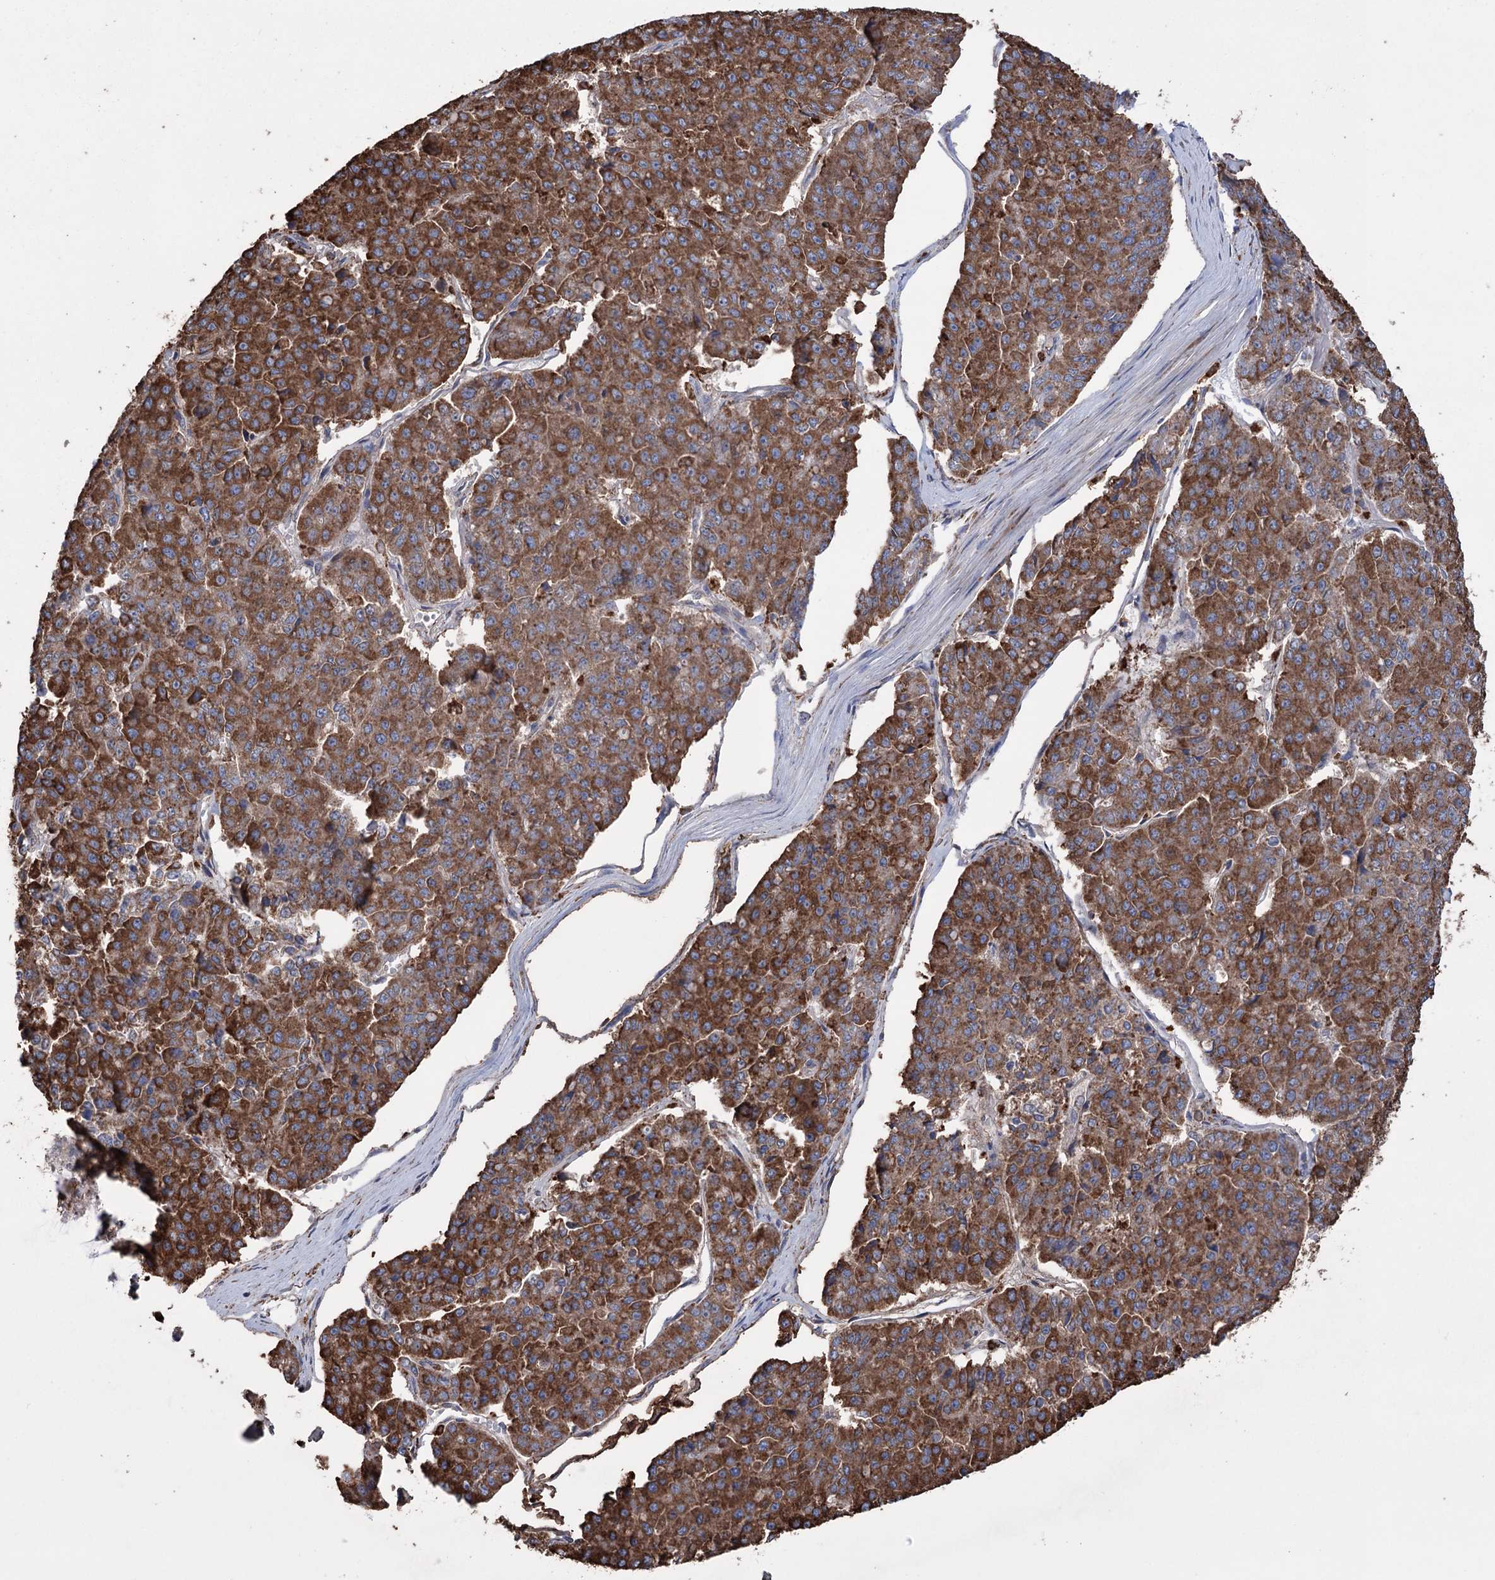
{"staining": {"intensity": "strong", "quantity": ">75%", "location": "cytoplasmic/membranous"}, "tissue": "pancreatic cancer", "cell_type": "Tumor cells", "image_type": "cancer", "snomed": [{"axis": "morphology", "description": "Adenocarcinoma, NOS"}, {"axis": "topography", "description": "Pancreas"}], "caption": "A brown stain highlights strong cytoplasmic/membranous expression of a protein in pancreatic cancer (adenocarcinoma) tumor cells.", "gene": "TRIM71", "patient": {"sex": "male", "age": 50}}